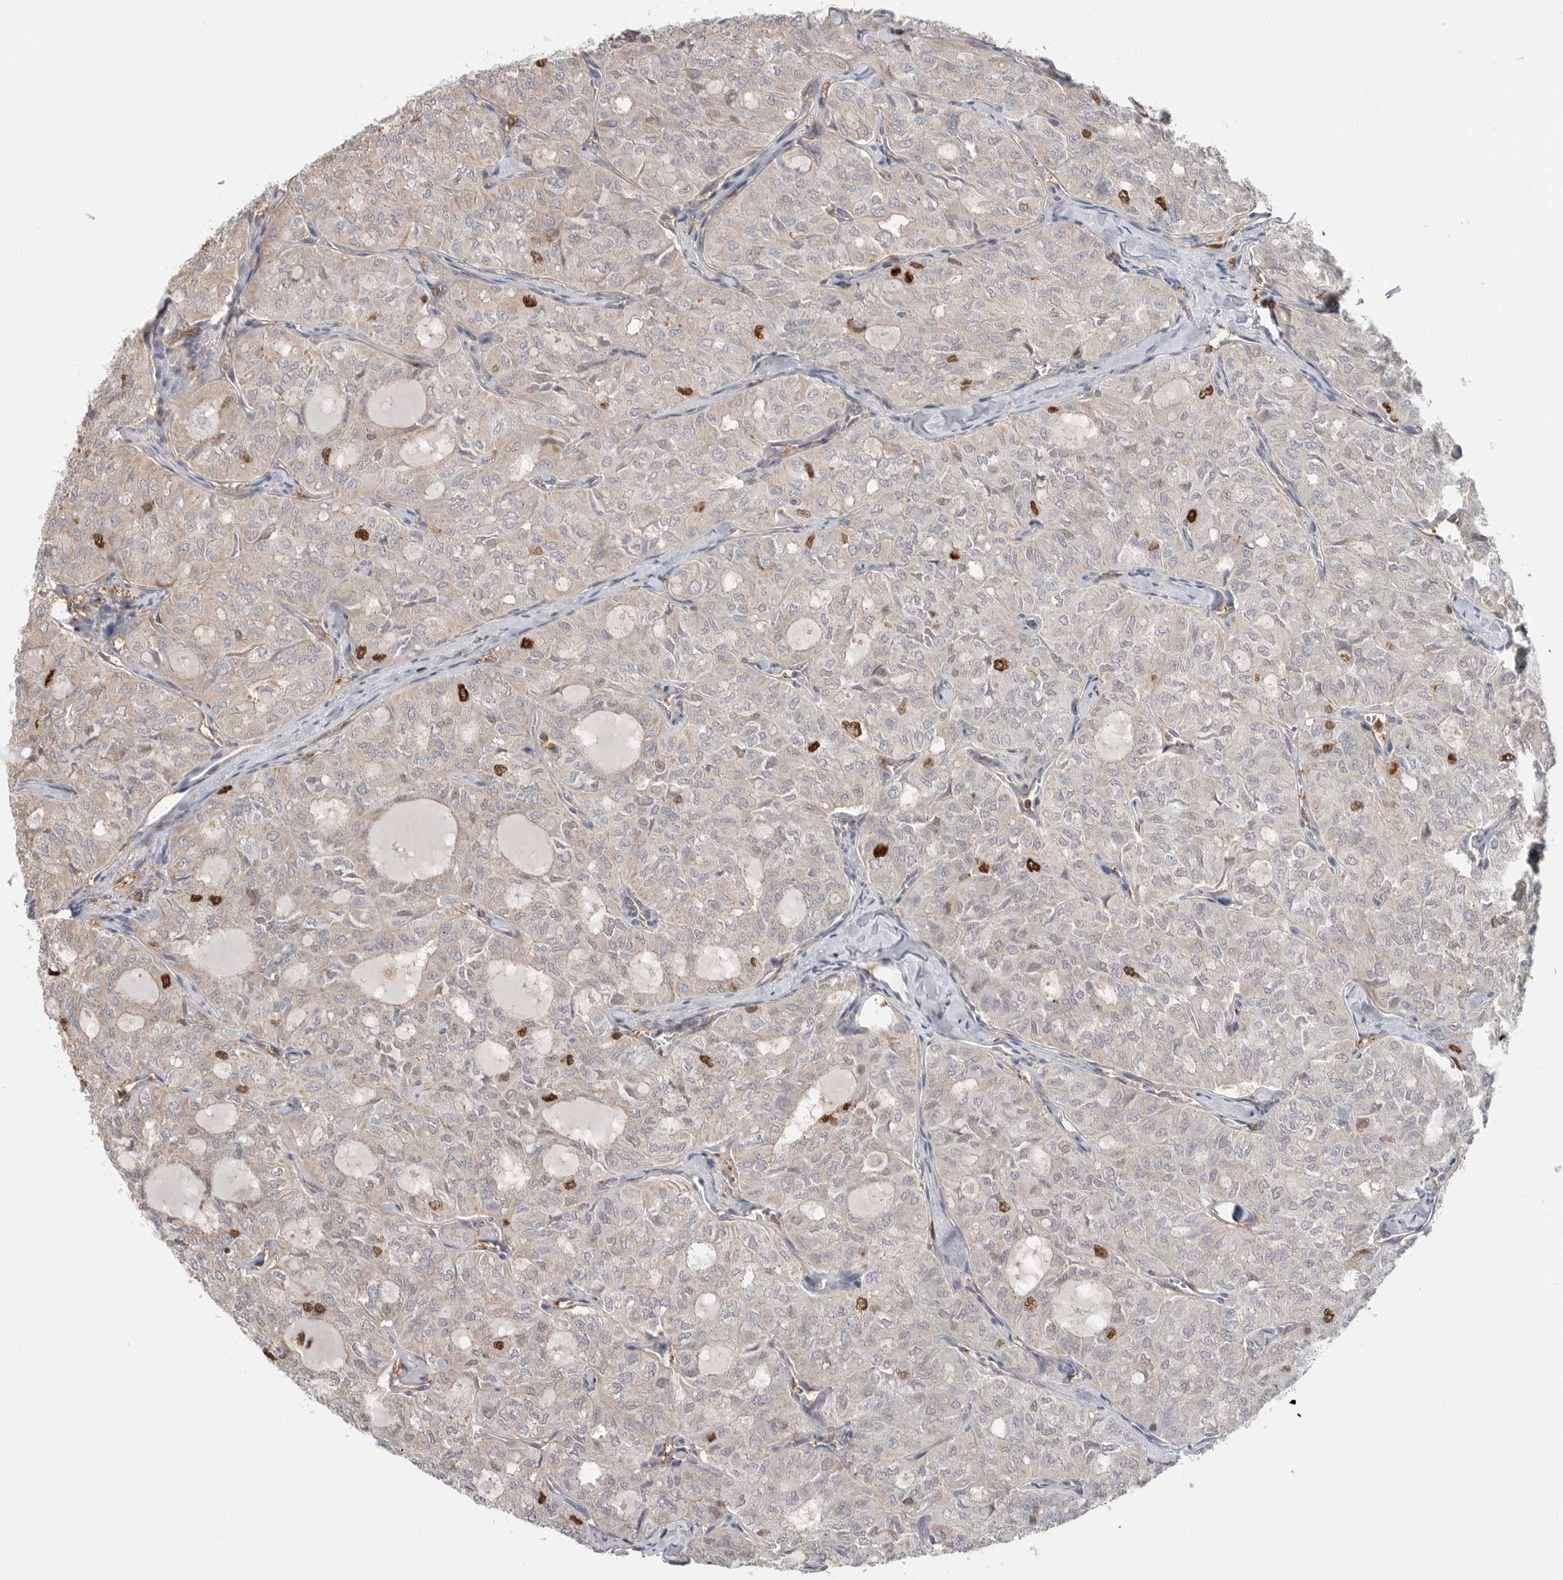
{"staining": {"intensity": "strong", "quantity": "<25%", "location": "nuclear"}, "tissue": "thyroid cancer", "cell_type": "Tumor cells", "image_type": "cancer", "snomed": [{"axis": "morphology", "description": "Follicular adenoma carcinoma, NOS"}, {"axis": "topography", "description": "Thyroid gland"}], "caption": "About <25% of tumor cells in follicular adenoma carcinoma (thyroid) exhibit strong nuclear protein staining as visualized by brown immunohistochemical staining.", "gene": "TOP2A", "patient": {"sex": "male", "age": 75}}